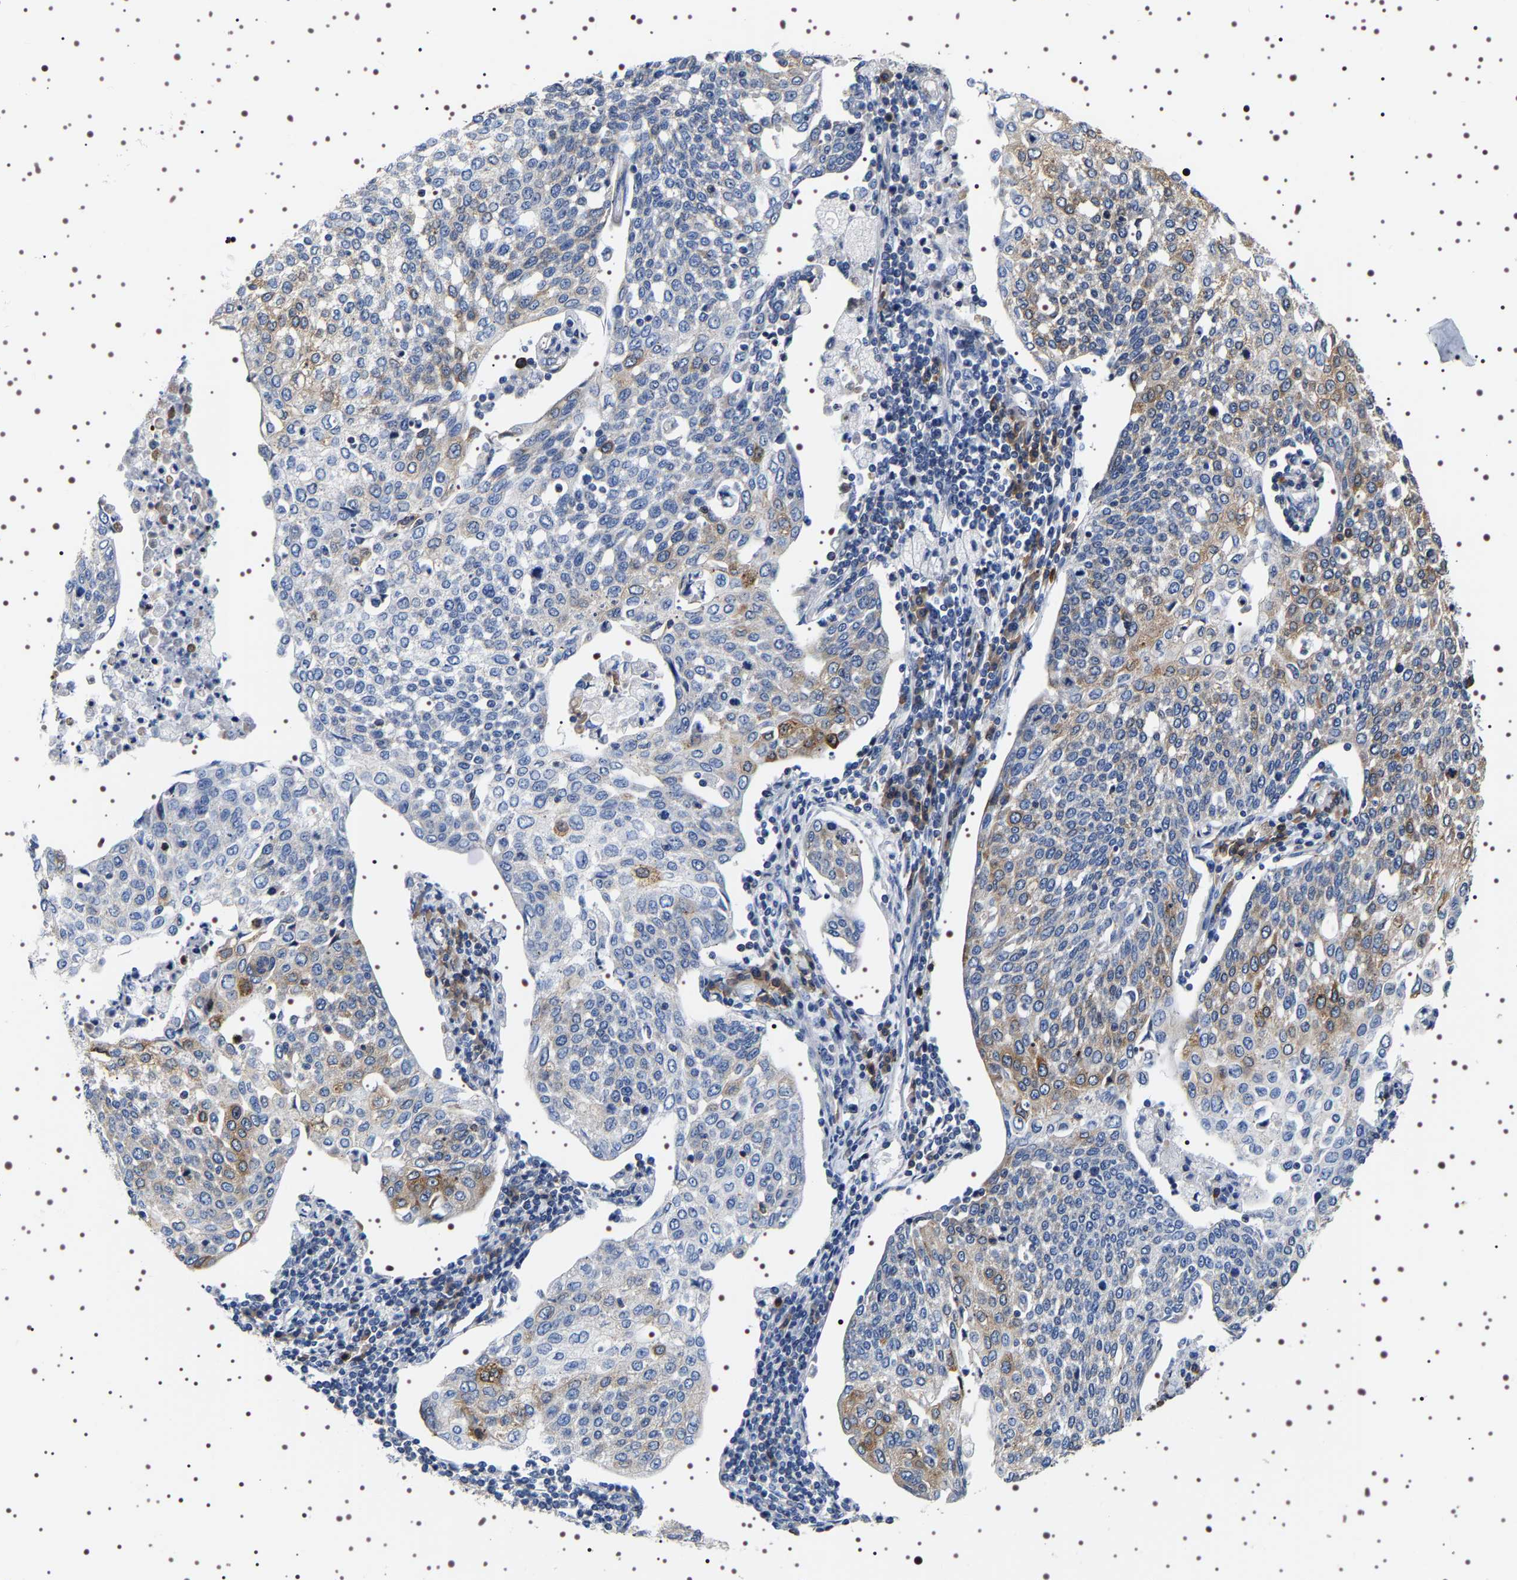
{"staining": {"intensity": "moderate", "quantity": "<25%", "location": "cytoplasmic/membranous"}, "tissue": "cervical cancer", "cell_type": "Tumor cells", "image_type": "cancer", "snomed": [{"axis": "morphology", "description": "Squamous cell carcinoma, NOS"}, {"axis": "topography", "description": "Cervix"}], "caption": "Cervical cancer (squamous cell carcinoma) stained for a protein reveals moderate cytoplasmic/membranous positivity in tumor cells. (IHC, brightfield microscopy, high magnification).", "gene": "SQLE", "patient": {"sex": "female", "age": 34}}